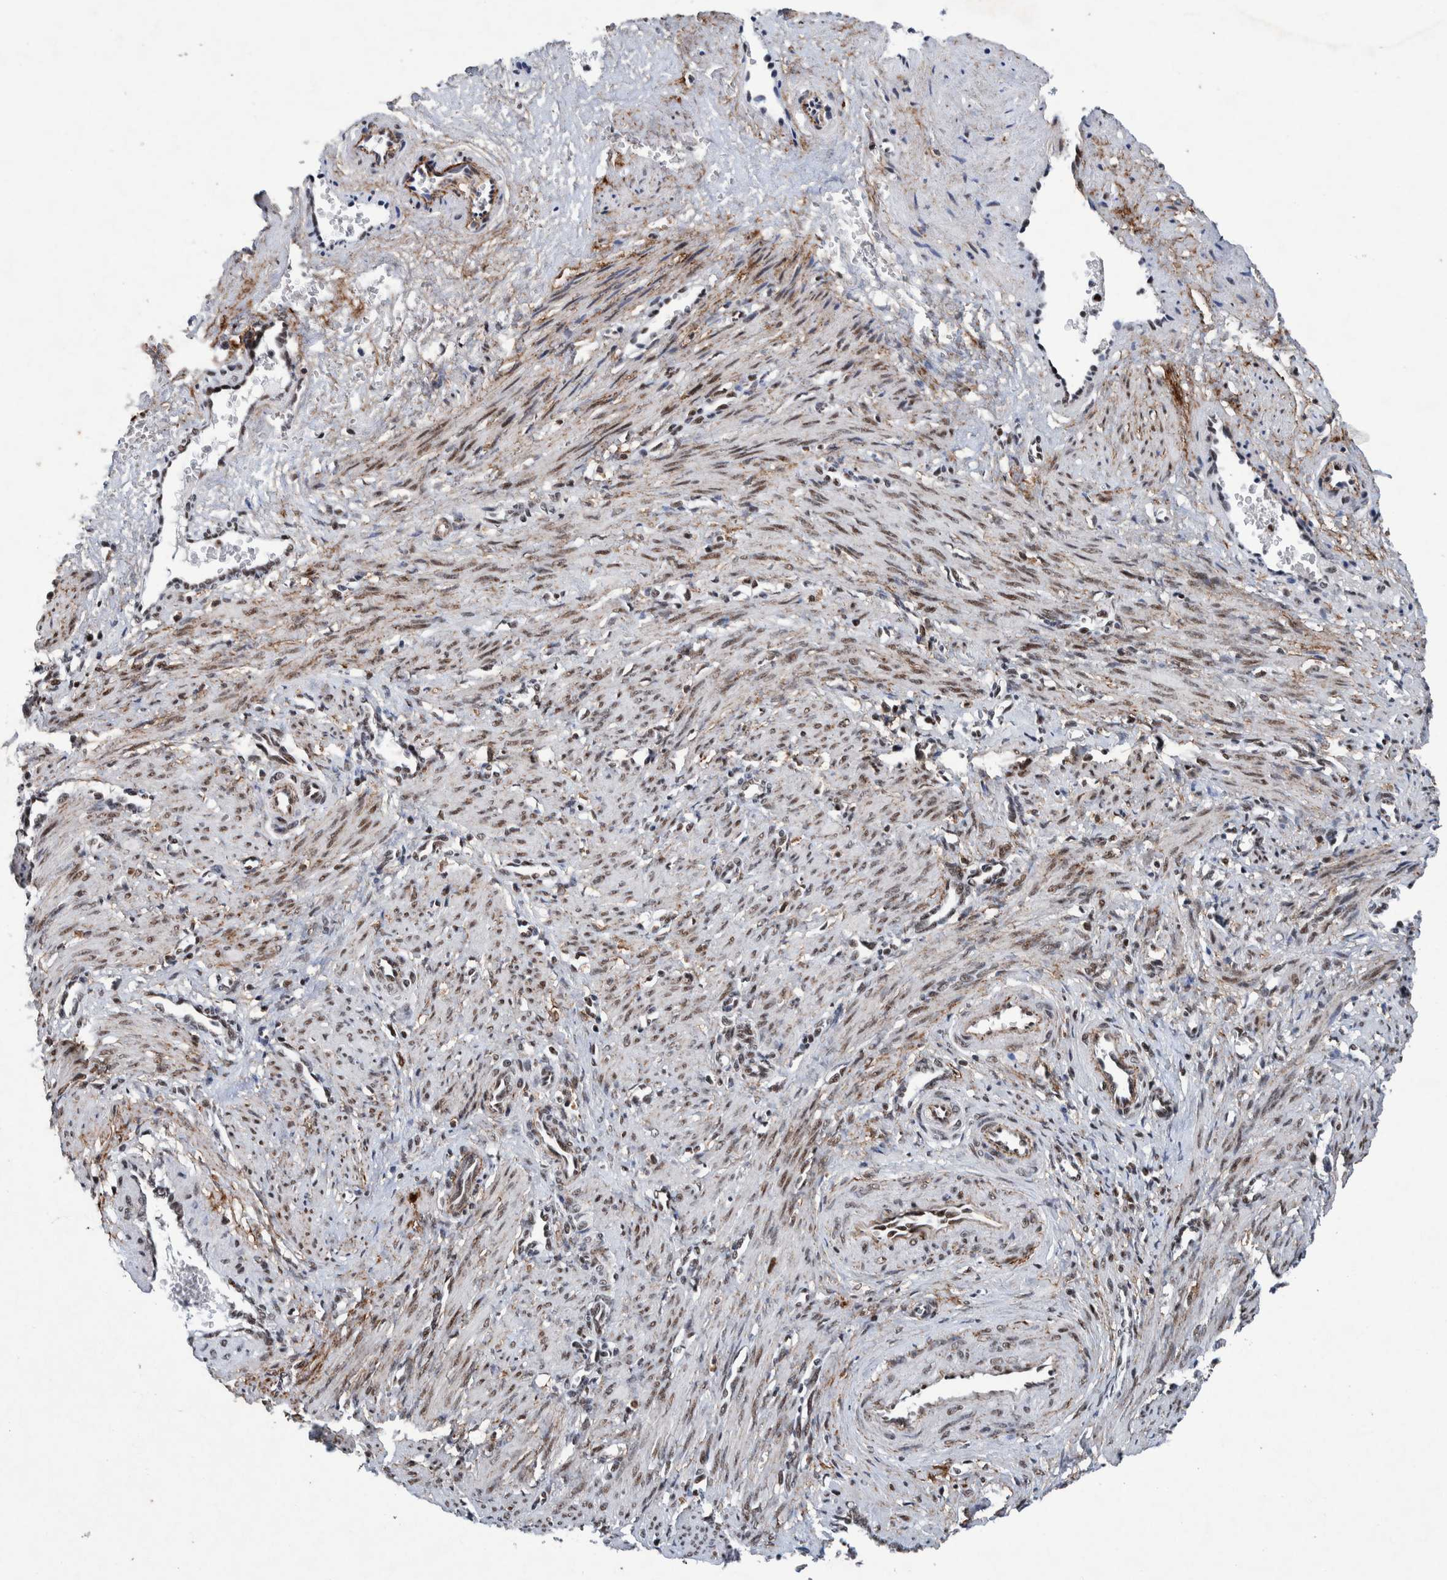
{"staining": {"intensity": "moderate", "quantity": ">75%", "location": "nuclear"}, "tissue": "smooth muscle", "cell_type": "Smooth muscle cells", "image_type": "normal", "snomed": [{"axis": "morphology", "description": "Normal tissue, NOS"}, {"axis": "topography", "description": "Endometrium"}], "caption": "DAB immunohistochemical staining of normal human smooth muscle shows moderate nuclear protein expression in about >75% of smooth muscle cells. Using DAB (3,3'-diaminobenzidine) (brown) and hematoxylin (blue) stains, captured at high magnification using brightfield microscopy.", "gene": "TAF10", "patient": {"sex": "female", "age": 33}}